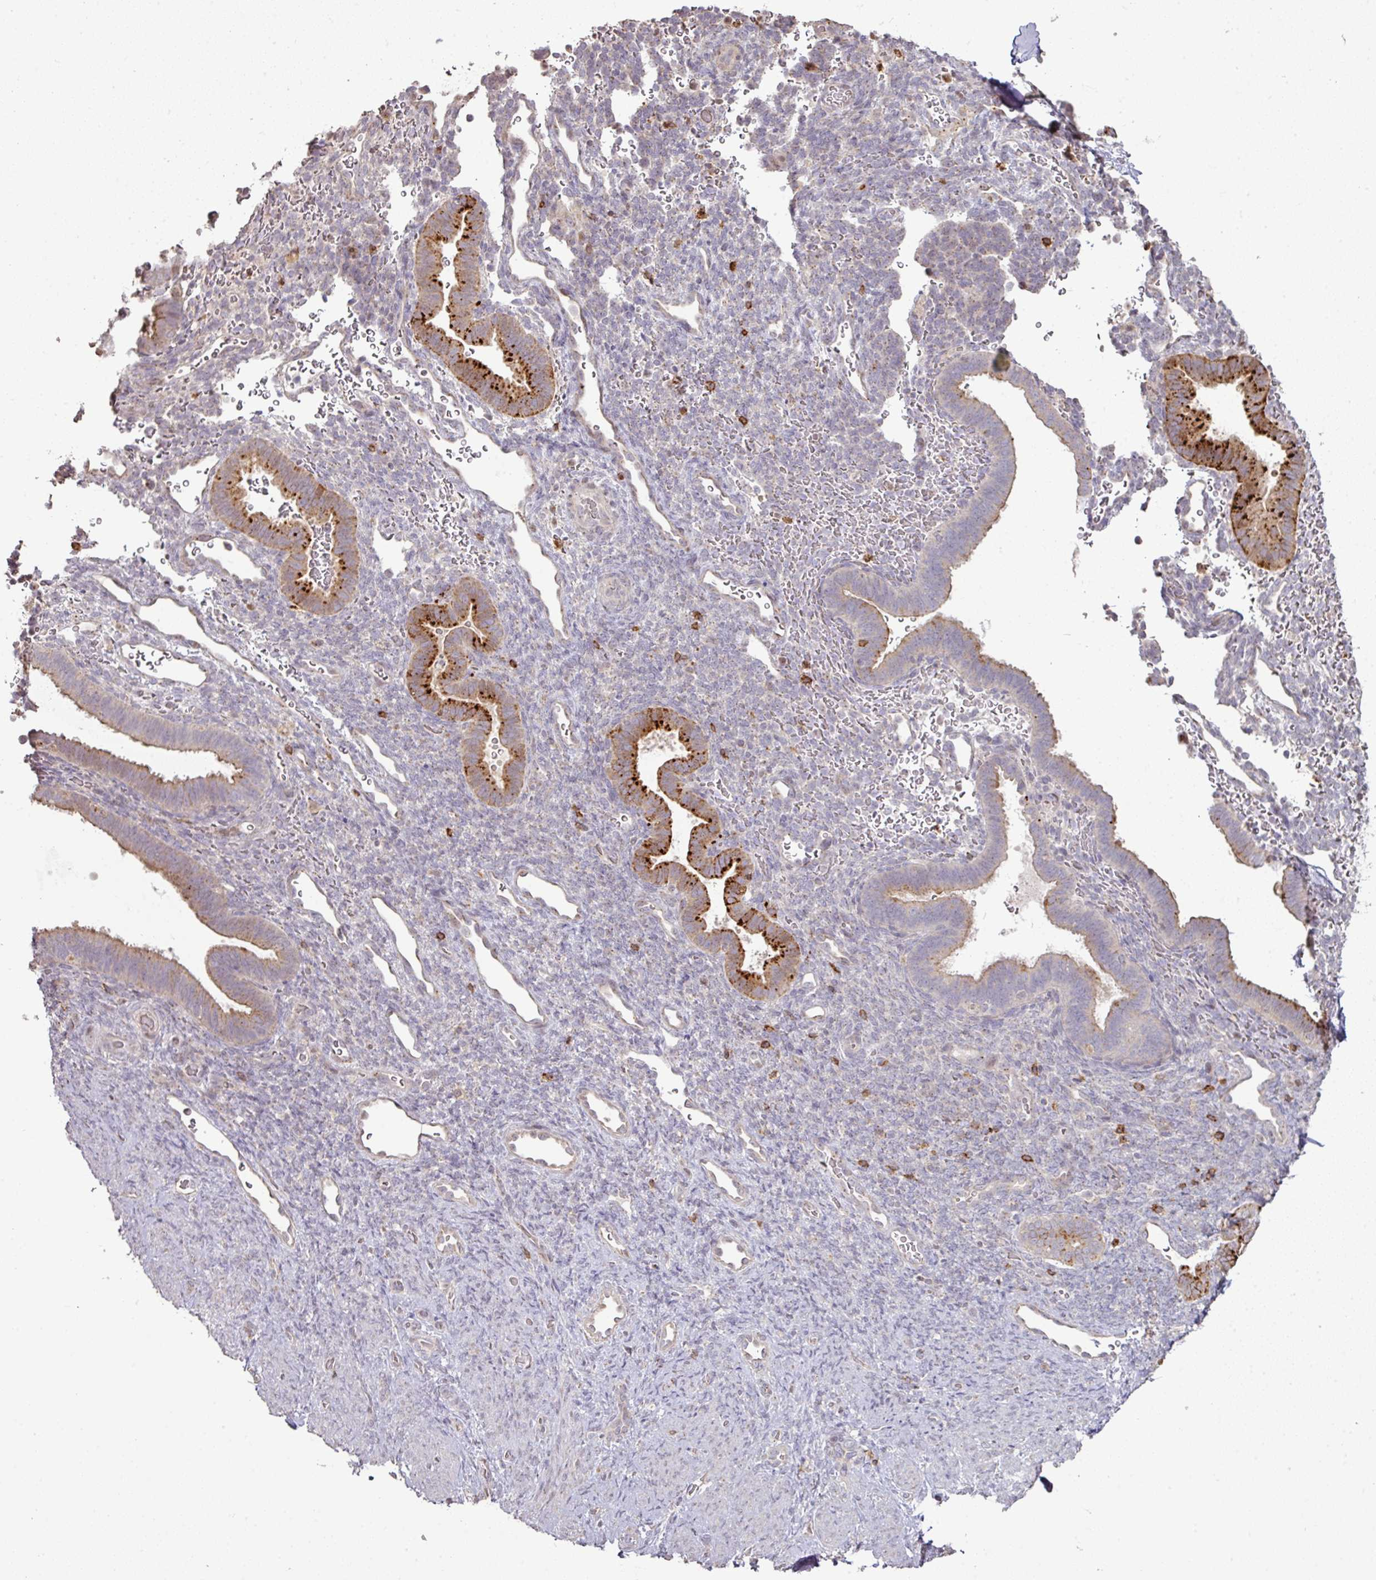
{"staining": {"intensity": "negative", "quantity": "none", "location": "none"}, "tissue": "endometrium", "cell_type": "Cells in endometrial stroma", "image_type": "normal", "snomed": [{"axis": "morphology", "description": "Normal tissue, NOS"}, {"axis": "topography", "description": "Endometrium"}], "caption": "The histopathology image reveals no staining of cells in endometrial stroma in unremarkable endometrium. (Immunohistochemistry, brightfield microscopy, high magnification).", "gene": "CXCR5", "patient": {"sex": "female", "age": 34}}